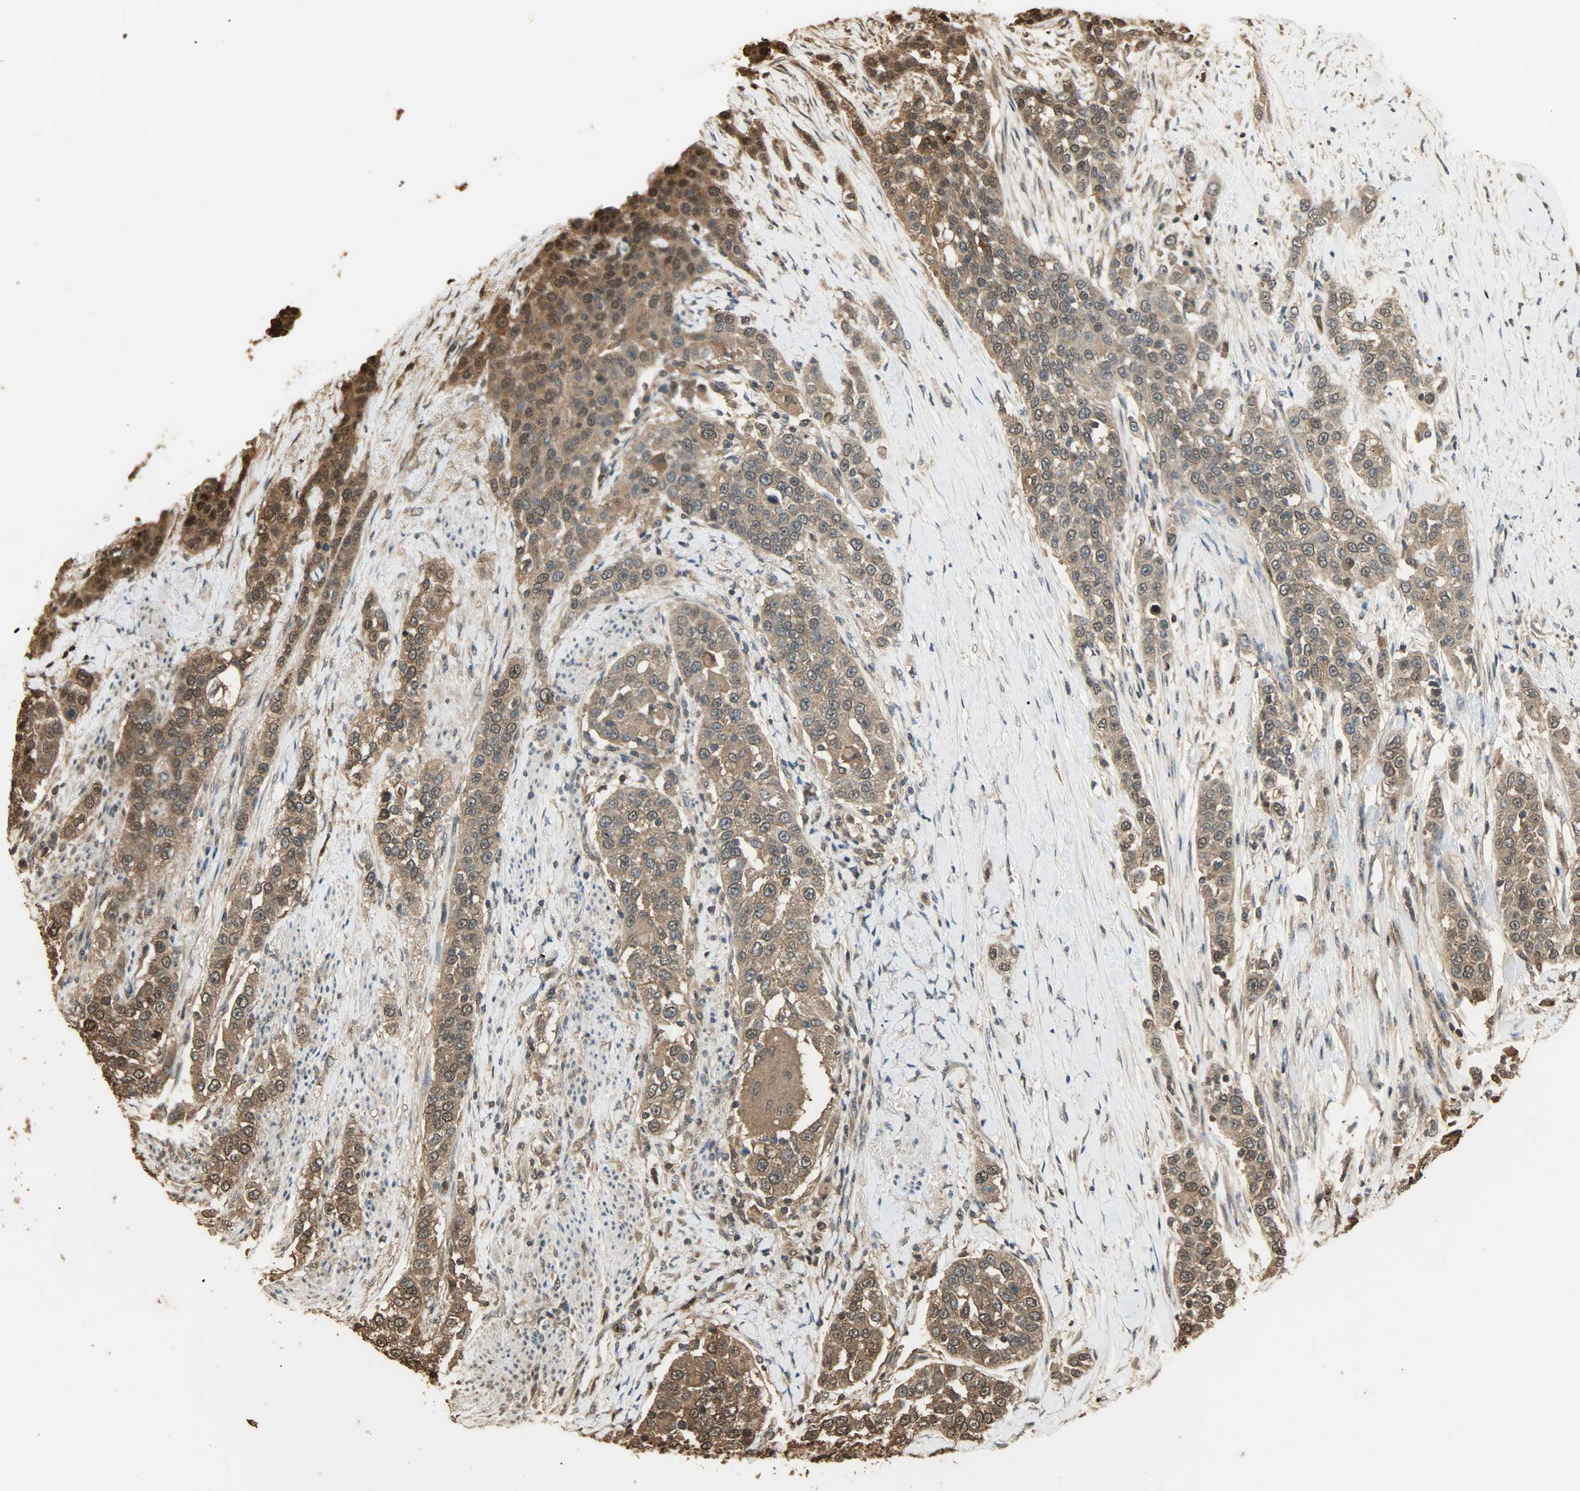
{"staining": {"intensity": "strong", "quantity": ">75%", "location": "cytoplasmic/membranous,nuclear"}, "tissue": "urothelial cancer", "cell_type": "Tumor cells", "image_type": "cancer", "snomed": [{"axis": "morphology", "description": "Urothelial carcinoma, High grade"}, {"axis": "topography", "description": "Urinary bladder"}], "caption": "IHC image of neoplastic tissue: urothelial cancer stained using IHC exhibits high levels of strong protein expression localized specifically in the cytoplasmic/membranous and nuclear of tumor cells, appearing as a cytoplasmic/membranous and nuclear brown color.", "gene": "YWHAZ", "patient": {"sex": "female", "age": 80}}